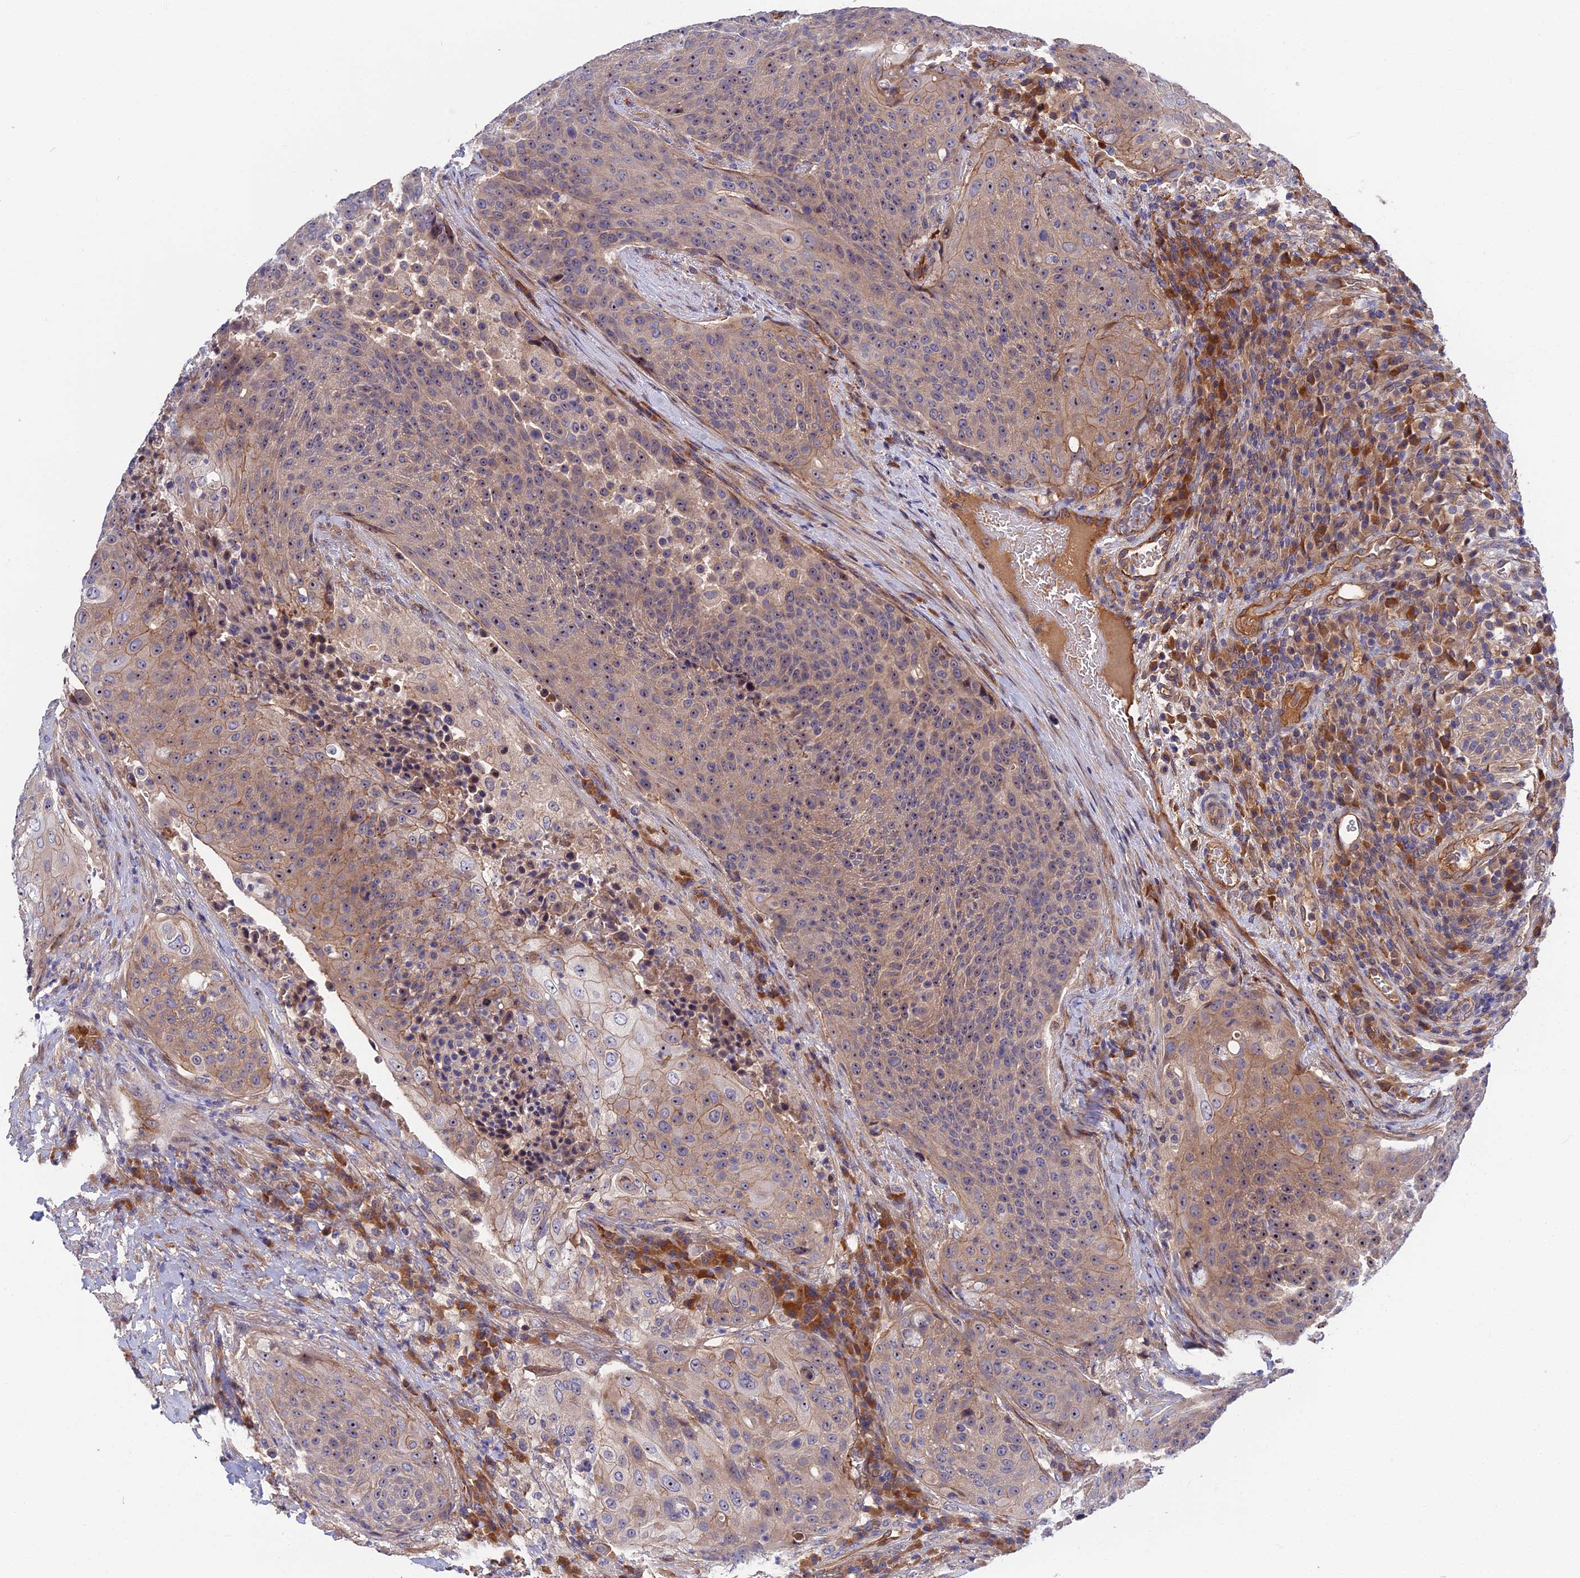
{"staining": {"intensity": "moderate", "quantity": "25%-75%", "location": "cytoplasmic/membranous,nuclear"}, "tissue": "urothelial cancer", "cell_type": "Tumor cells", "image_type": "cancer", "snomed": [{"axis": "morphology", "description": "Urothelial carcinoma, High grade"}, {"axis": "topography", "description": "Urinary bladder"}], "caption": "A histopathology image of high-grade urothelial carcinoma stained for a protein demonstrates moderate cytoplasmic/membranous and nuclear brown staining in tumor cells.", "gene": "CRACD", "patient": {"sex": "female", "age": 63}}